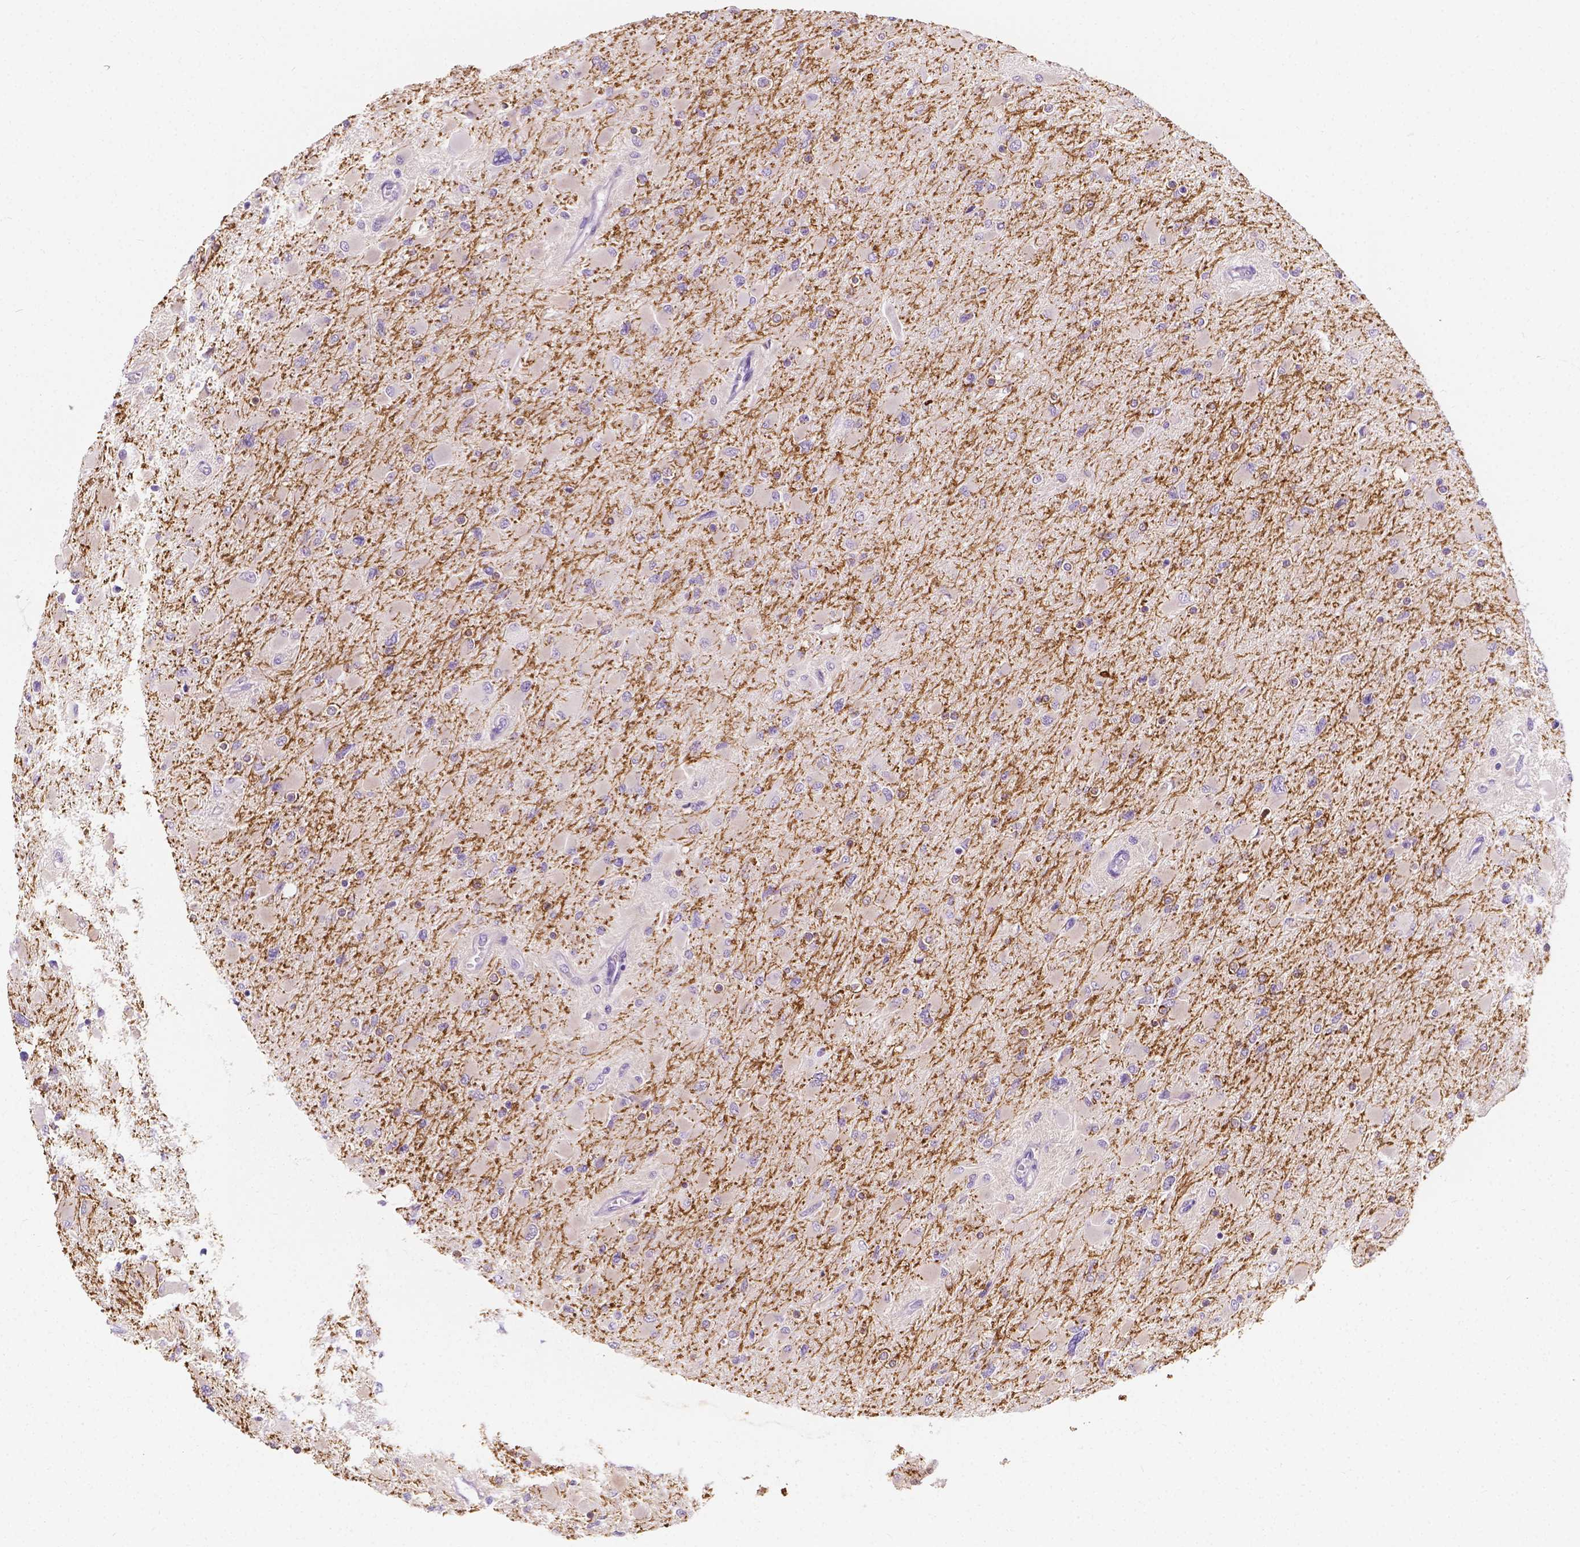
{"staining": {"intensity": "strong", "quantity": ">75%", "location": "cytoplasmic/membranous"}, "tissue": "glioma", "cell_type": "Tumor cells", "image_type": "cancer", "snomed": [{"axis": "morphology", "description": "Glioma, malignant, High grade"}, {"axis": "topography", "description": "Cerebral cortex"}], "caption": "Tumor cells demonstrate strong cytoplasmic/membranous positivity in approximately >75% of cells in malignant high-grade glioma. The staining is performed using DAB brown chromogen to label protein expression. The nuclei are counter-stained blue using hematoxylin.", "gene": "SIRT2", "patient": {"sex": "female", "age": 36}}